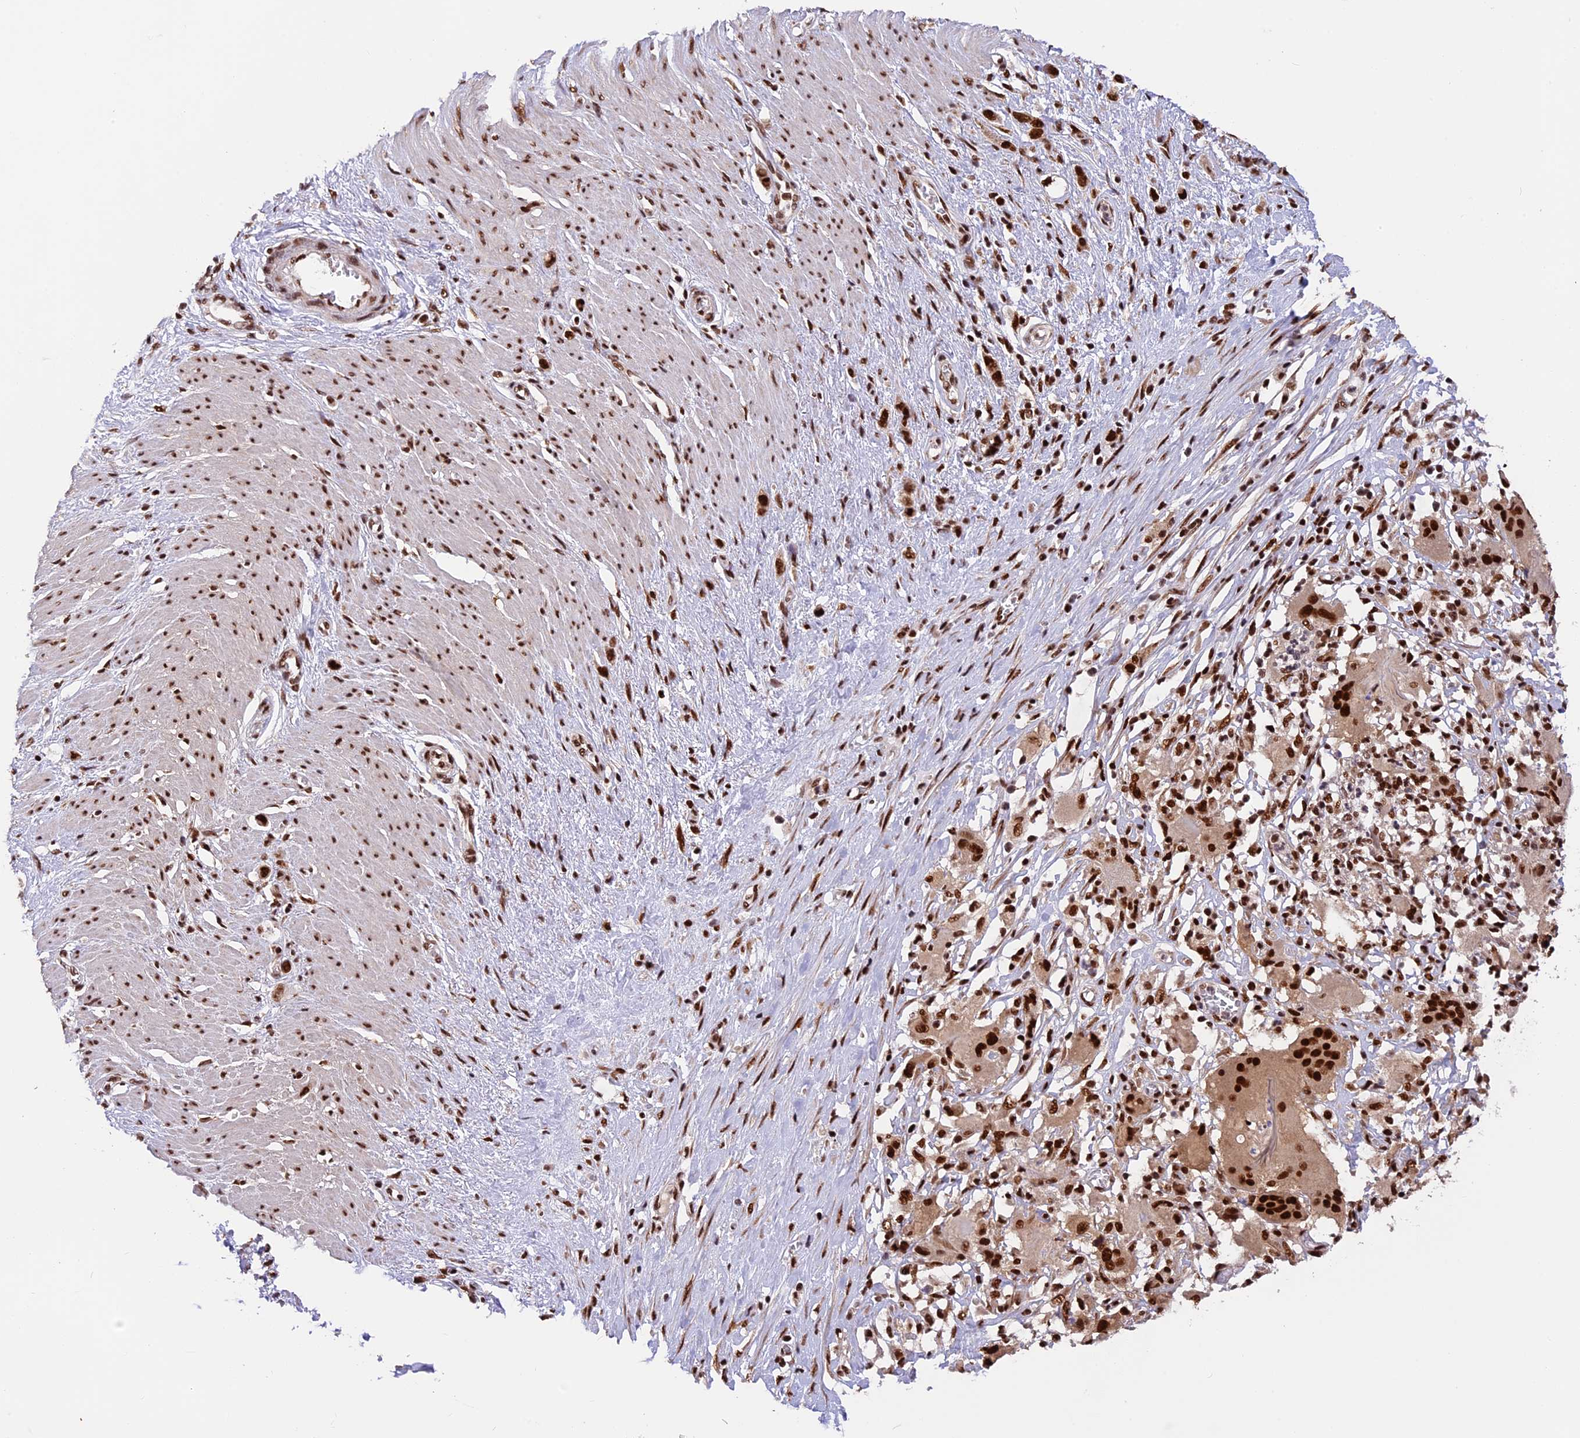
{"staining": {"intensity": "strong", "quantity": ">75%", "location": "nuclear"}, "tissue": "stomach cancer", "cell_type": "Tumor cells", "image_type": "cancer", "snomed": [{"axis": "morphology", "description": "Adenocarcinoma, NOS"}, {"axis": "morphology", "description": "Adenocarcinoma, High grade"}, {"axis": "topography", "description": "Stomach, upper"}, {"axis": "topography", "description": "Stomach, lower"}], "caption": "The immunohistochemical stain shows strong nuclear staining in tumor cells of stomach adenocarcinoma (high-grade) tissue.", "gene": "RAMAC", "patient": {"sex": "female", "age": 65}}